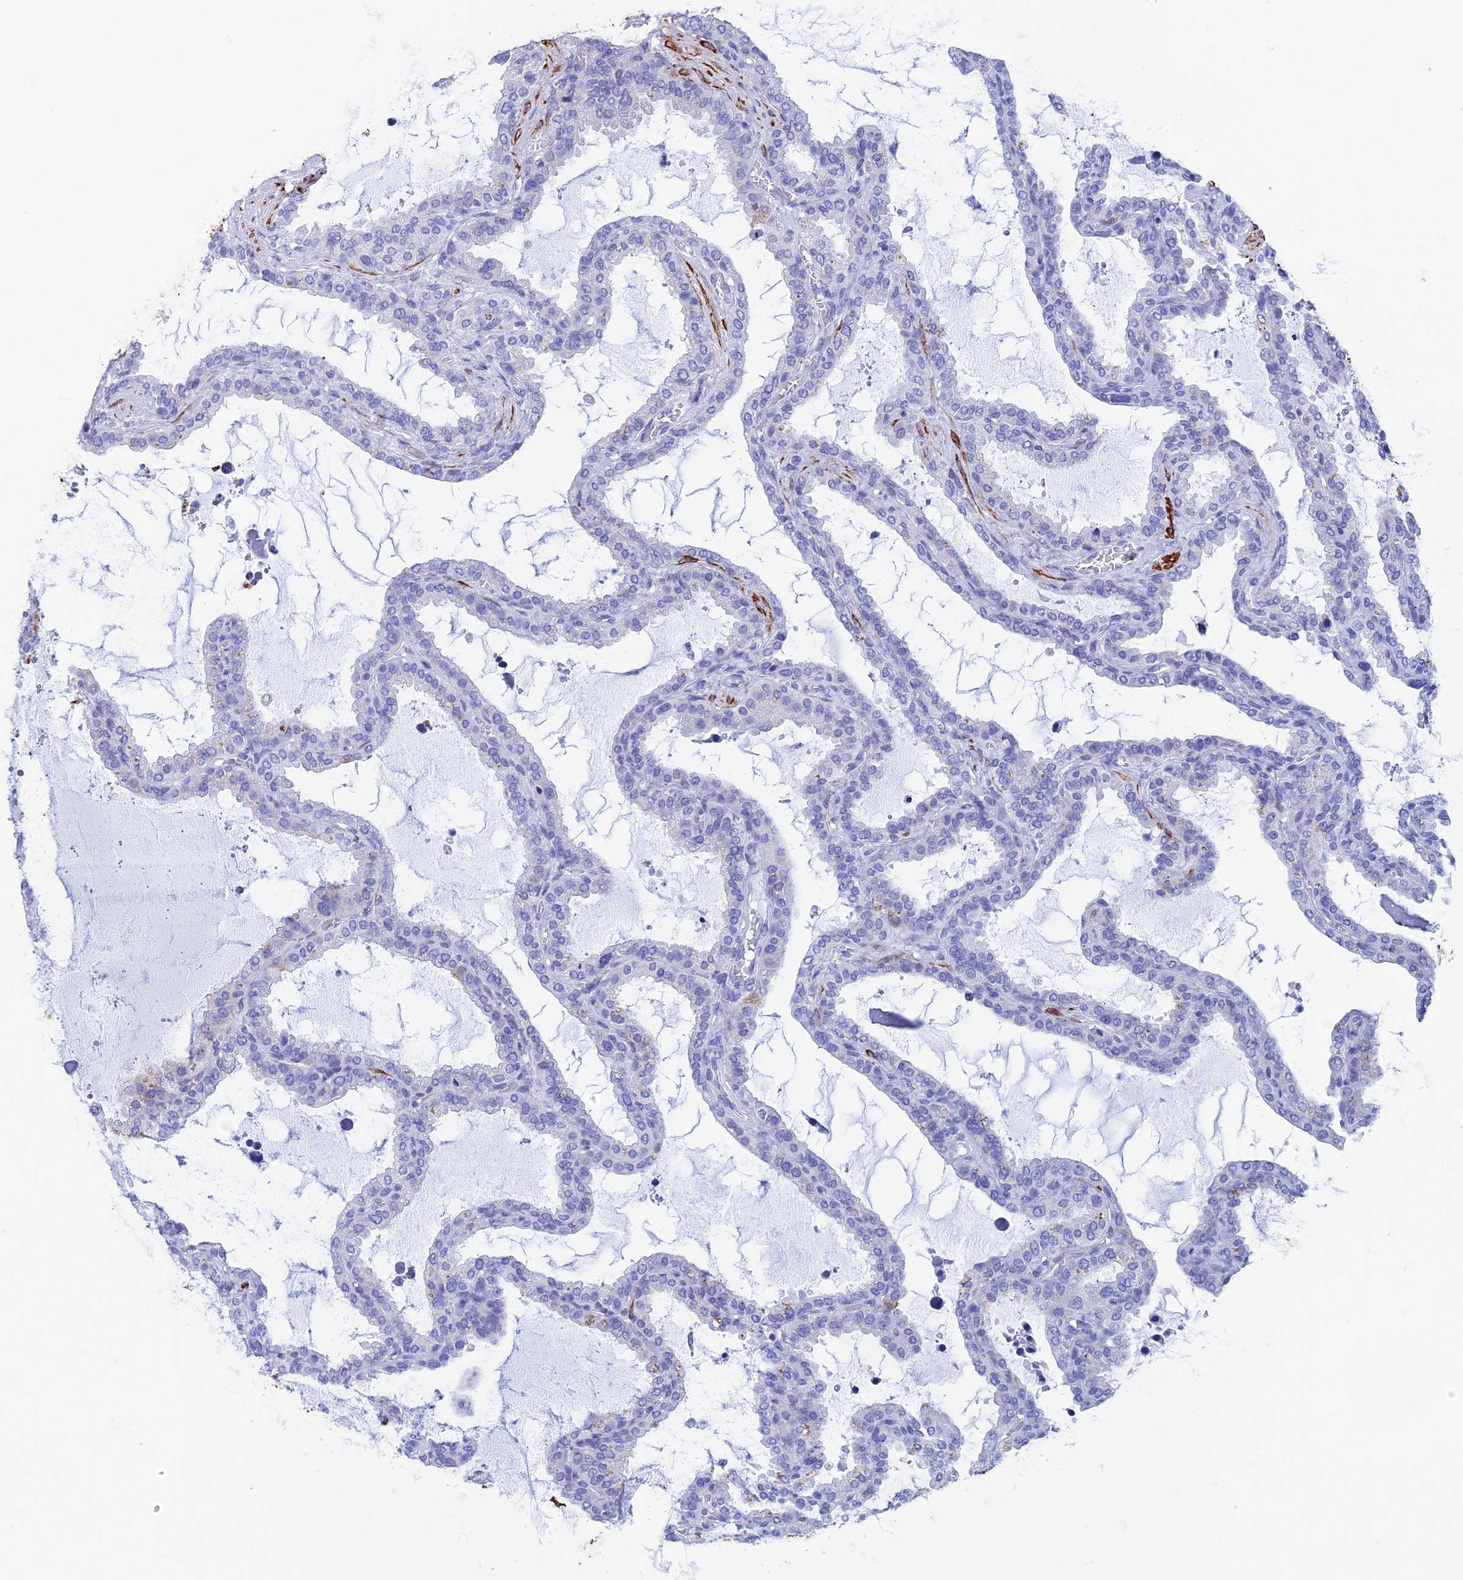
{"staining": {"intensity": "negative", "quantity": "none", "location": "none"}, "tissue": "seminal vesicle", "cell_type": "Glandular cells", "image_type": "normal", "snomed": [{"axis": "morphology", "description": "Normal tissue, NOS"}, {"axis": "topography", "description": "Seminal veicle"}], "caption": "IHC photomicrograph of benign seminal vesicle stained for a protein (brown), which demonstrates no expression in glandular cells.", "gene": "WDR83", "patient": {"sex": "male", "age": 46}}